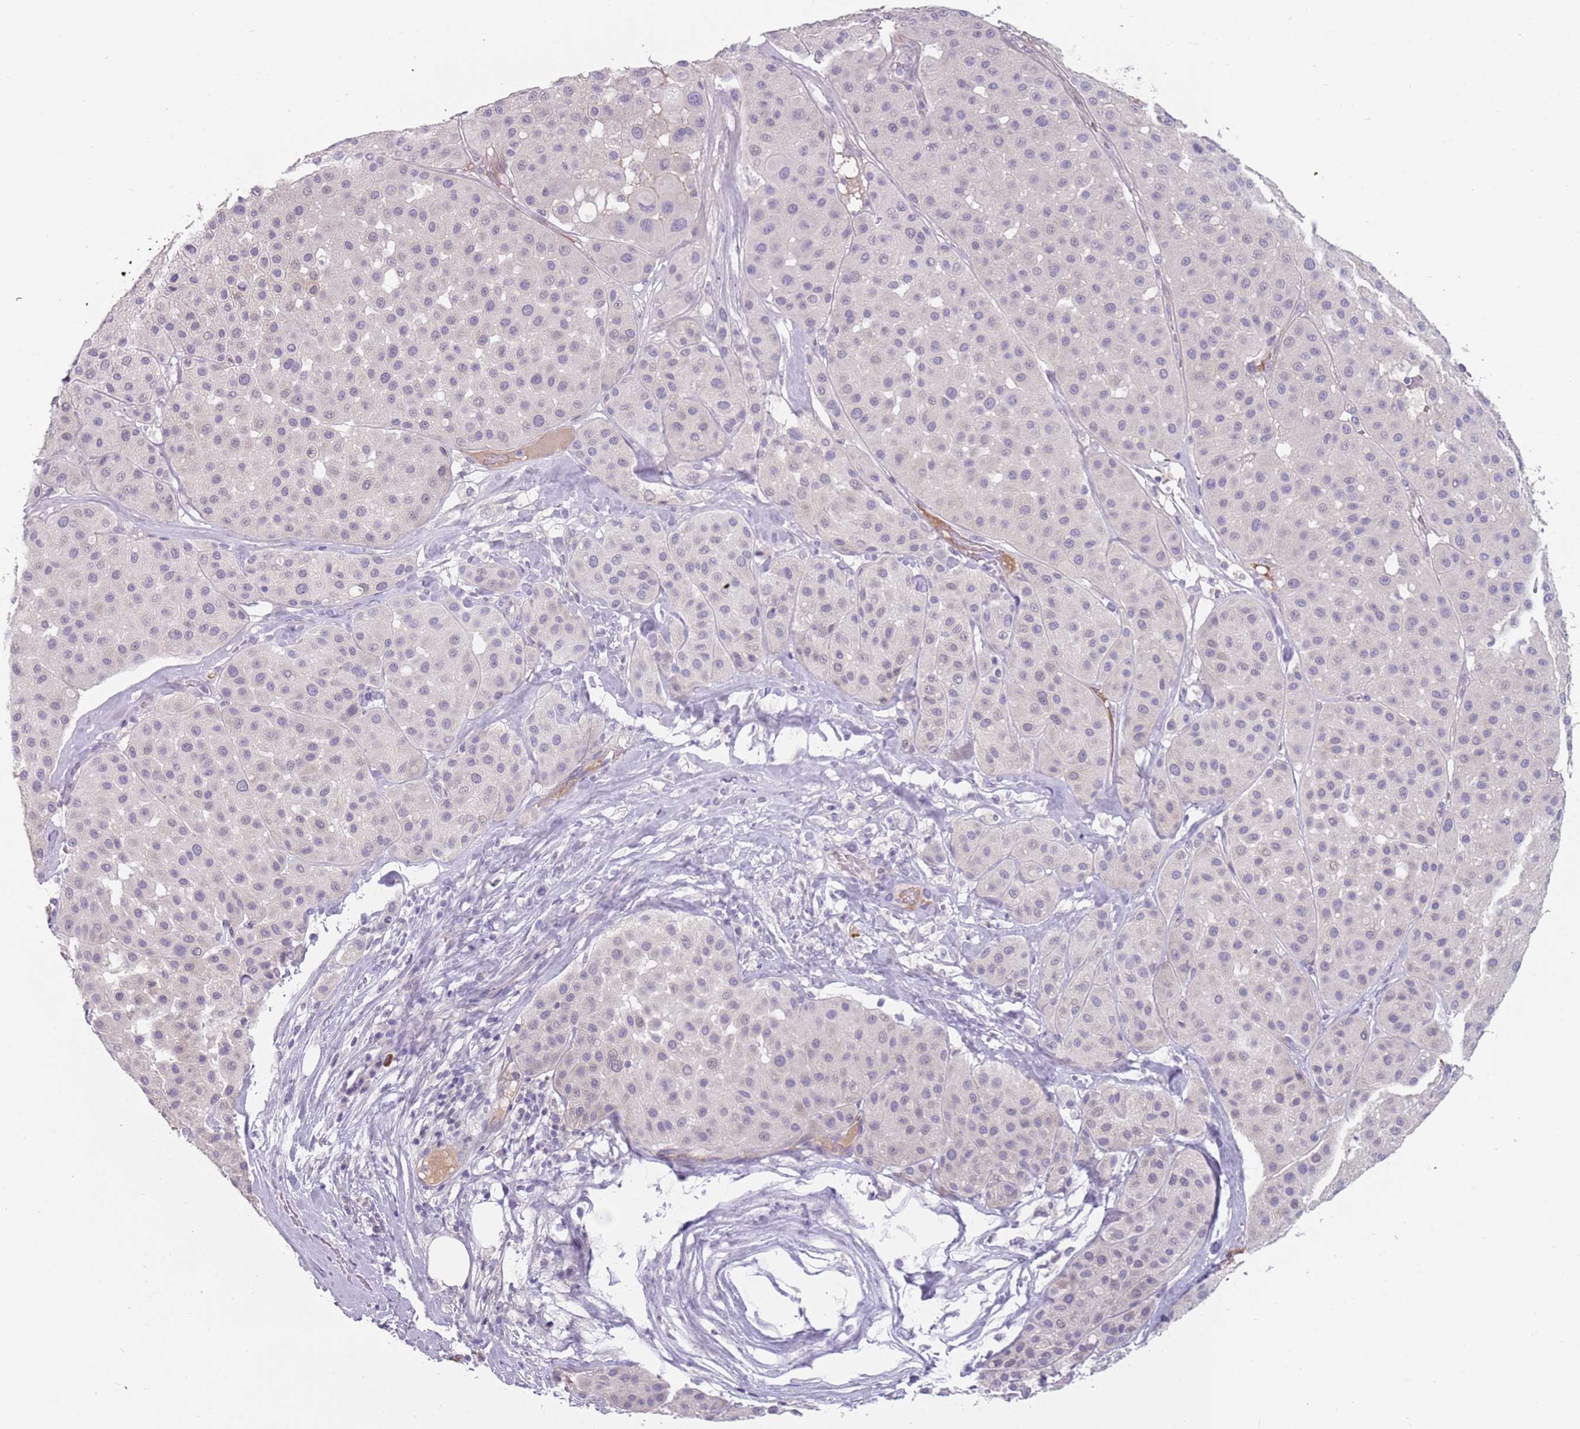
{"staining": {"intensity": "negative", "quantity": "none", "location": "none"}, "tissue": "melanoma", "cell_type": "Tumor cells", "image_type": "cancer", "snomed": [{"axis": "morphology", "description": "Malignant melanoma, Metastatic site"}, {"axis": "topography", "description": "Smooth muscle"}], "caption": "The image displays no staining of tumor cells in melanoma.", "gene": "DDX4", "patient": {"sex": "male", "age": 41}}